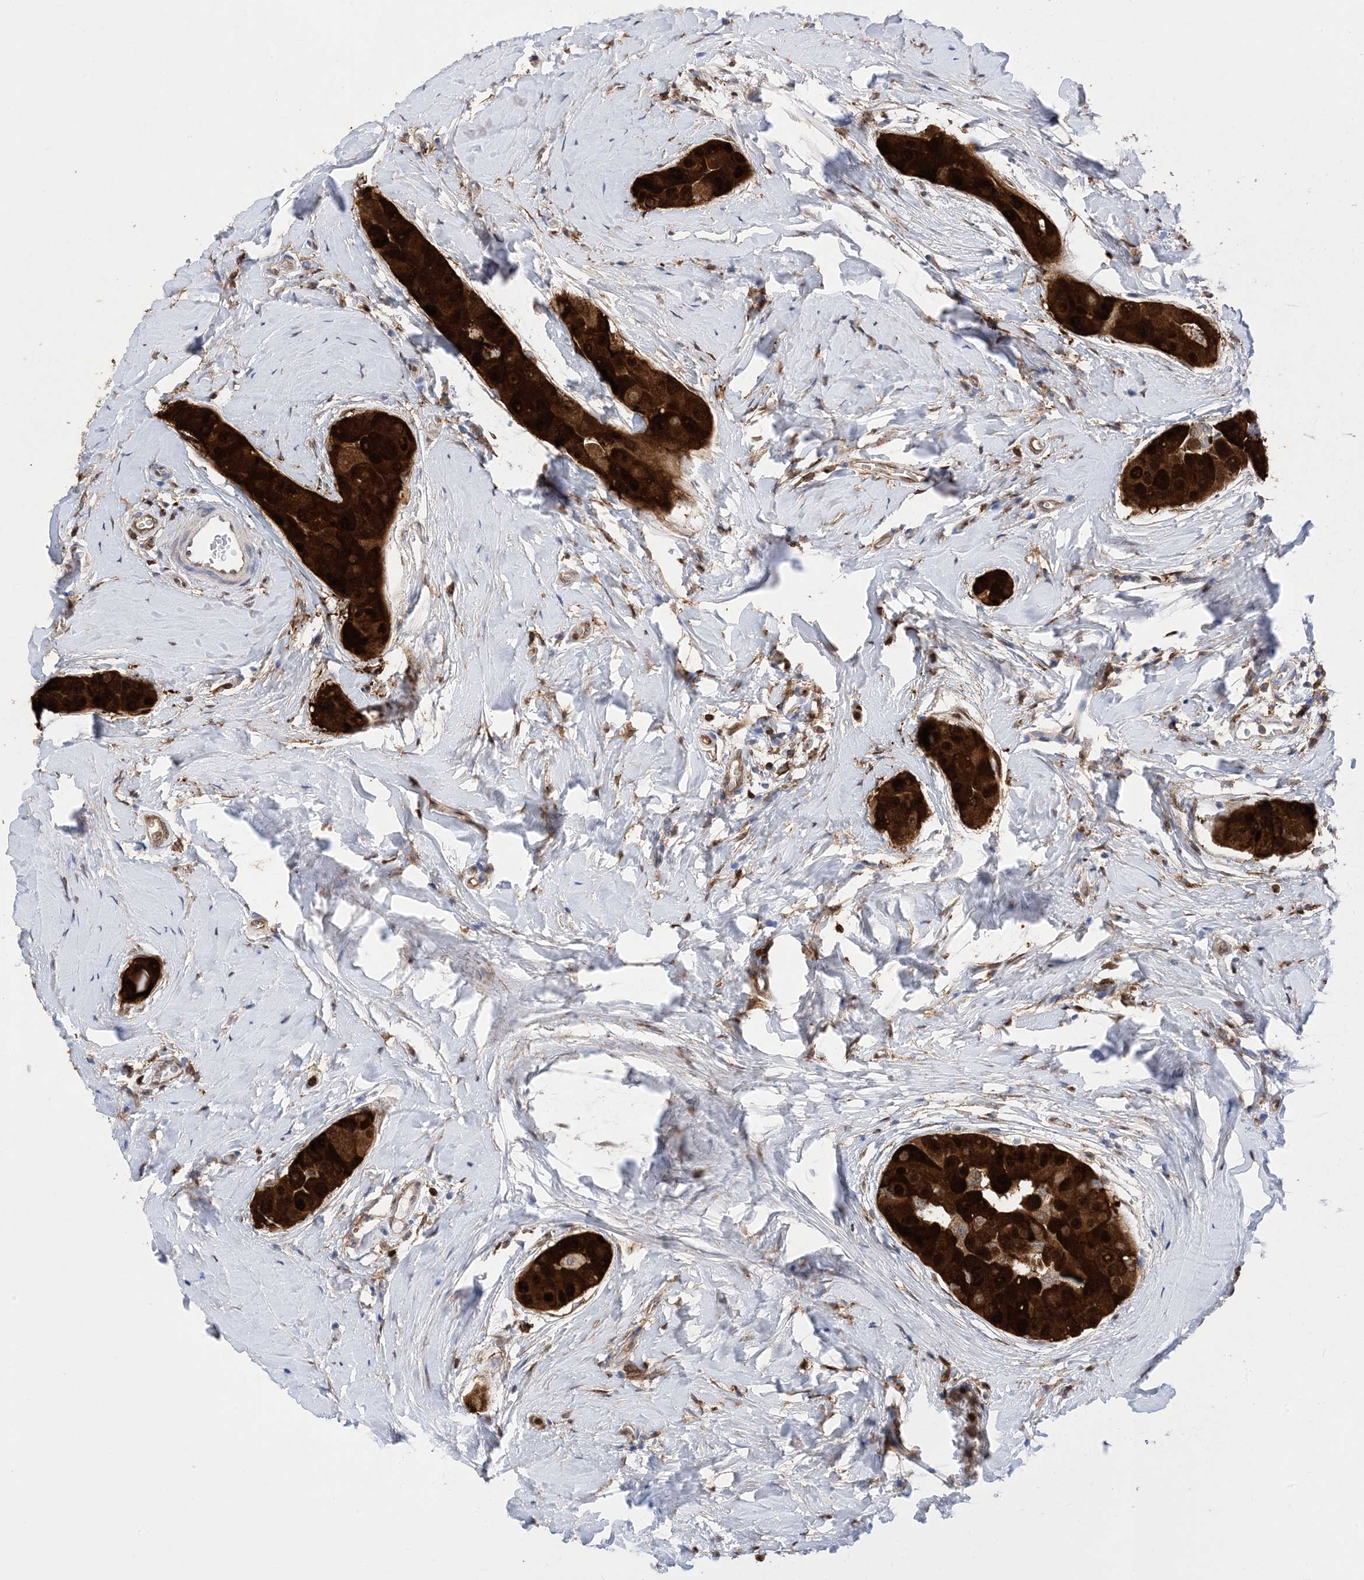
{"staining": {"intensity": "strong", "quantity": ">75%", "location": "cytoplasmic/membranous,nuclear"}, "tissue": "thyroid cancer", "cell_type": "Tumor cells", "image_type": "cancer", "snomed": [{"axis": "morphology", "description": "Papillary adenocarcinoma, NOS"}, {"axis": "topography", "description": "Thyroid gland"}], "caption": "Approximately >75% of tumor cells in human thyroid papillary adenocarcinoma show strong cytoplasmic/membranous and nuclear protein staining as visualized by brown immunohistochemical staining.", "gene": "ANXA1", "patient": {"sex": "male", "age": 33}}